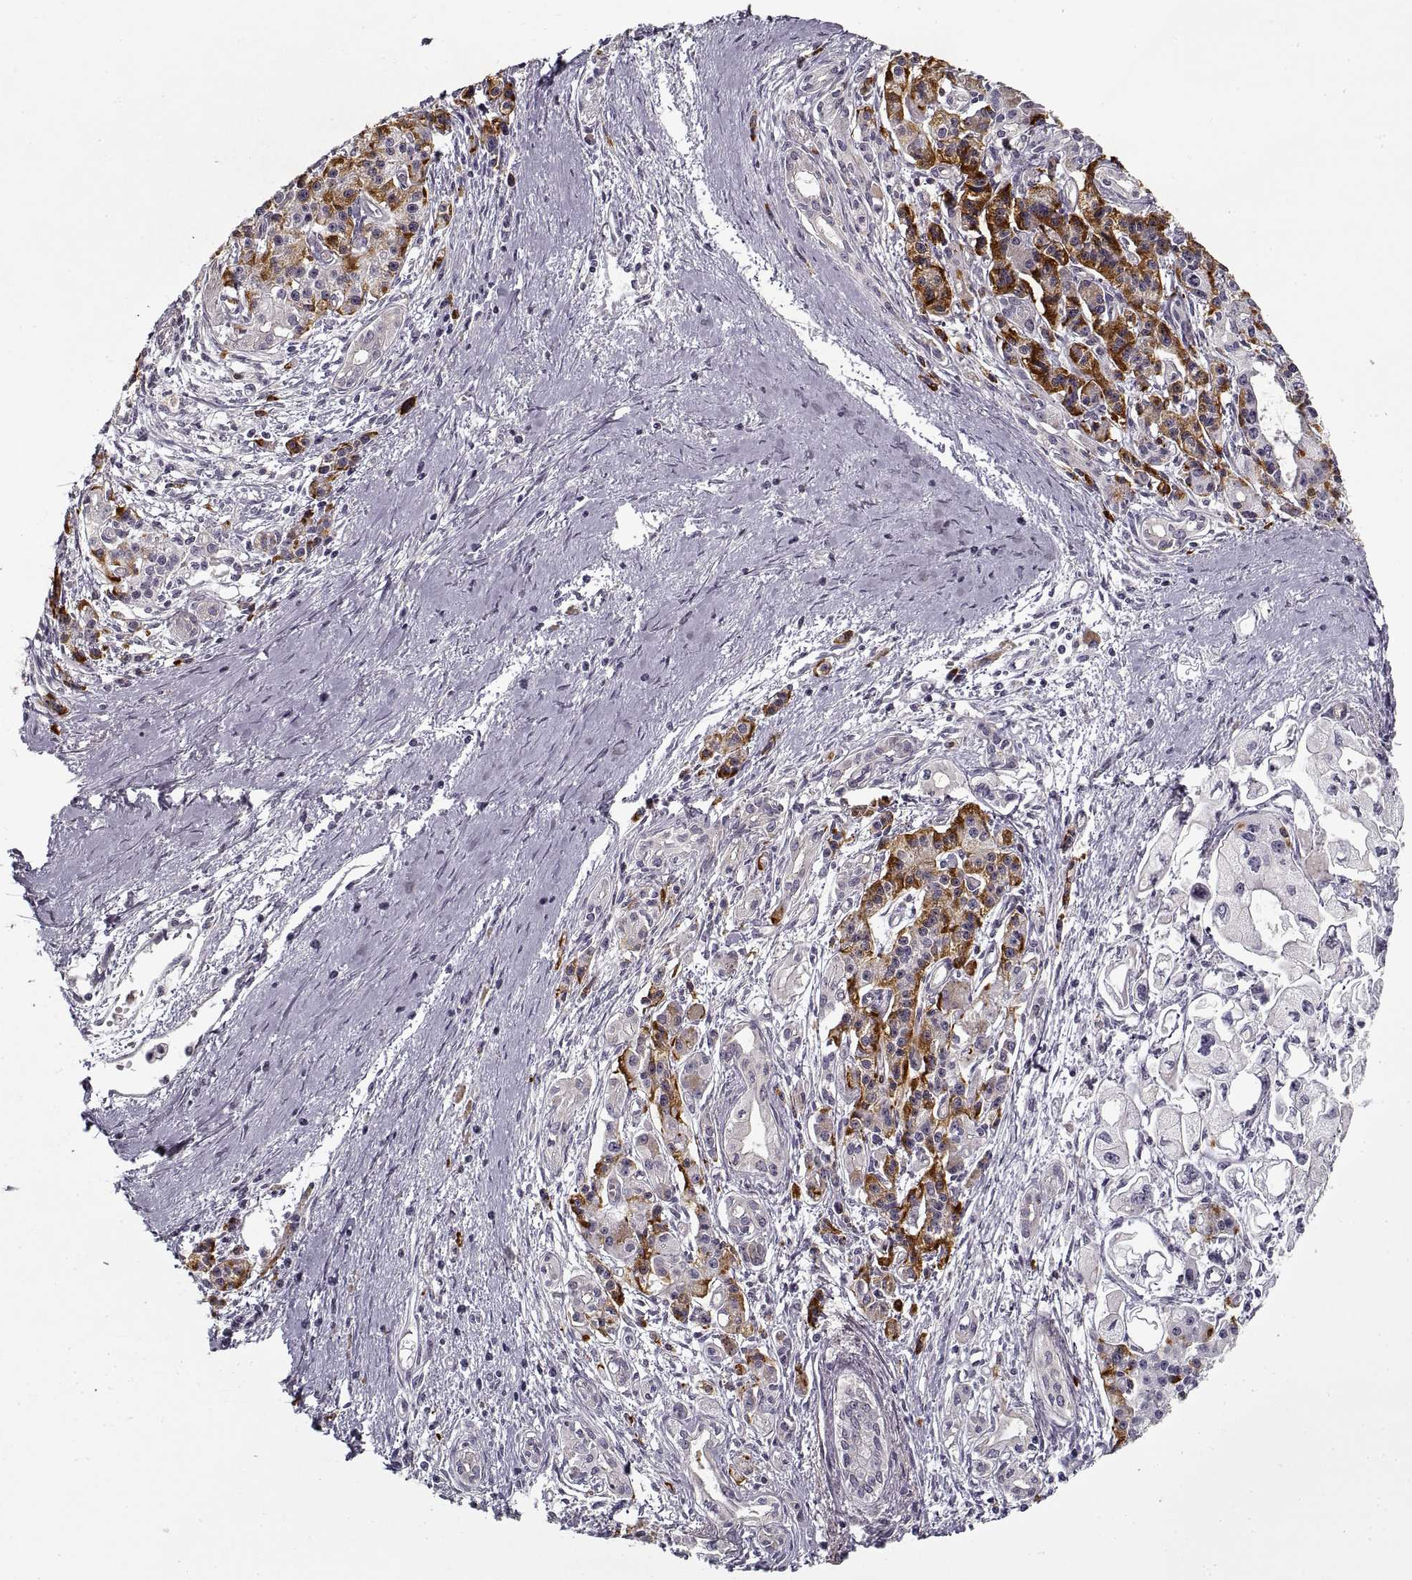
{"staining": {"intensity": "strong", "quantity": "<25%", "location": "cytoplasmic/membranous"}, "tissue": "pancreatic cancer", "cell_type": "Tumor cells", "image_type": "cancer", "snomed": [{"axis": "morphology", "description": "Adenocarcinoma, NOS"}, {"axis": "topography", "description": "Pancreas"}], "caption": "Pancreatic cancer (adenocarcinoma) tissue displays strong cytoplasmic/membranous staining in approximately <25% of tumor cells", "gene": "LAMB2", "patient": {"sex": "male", "age": 70}}